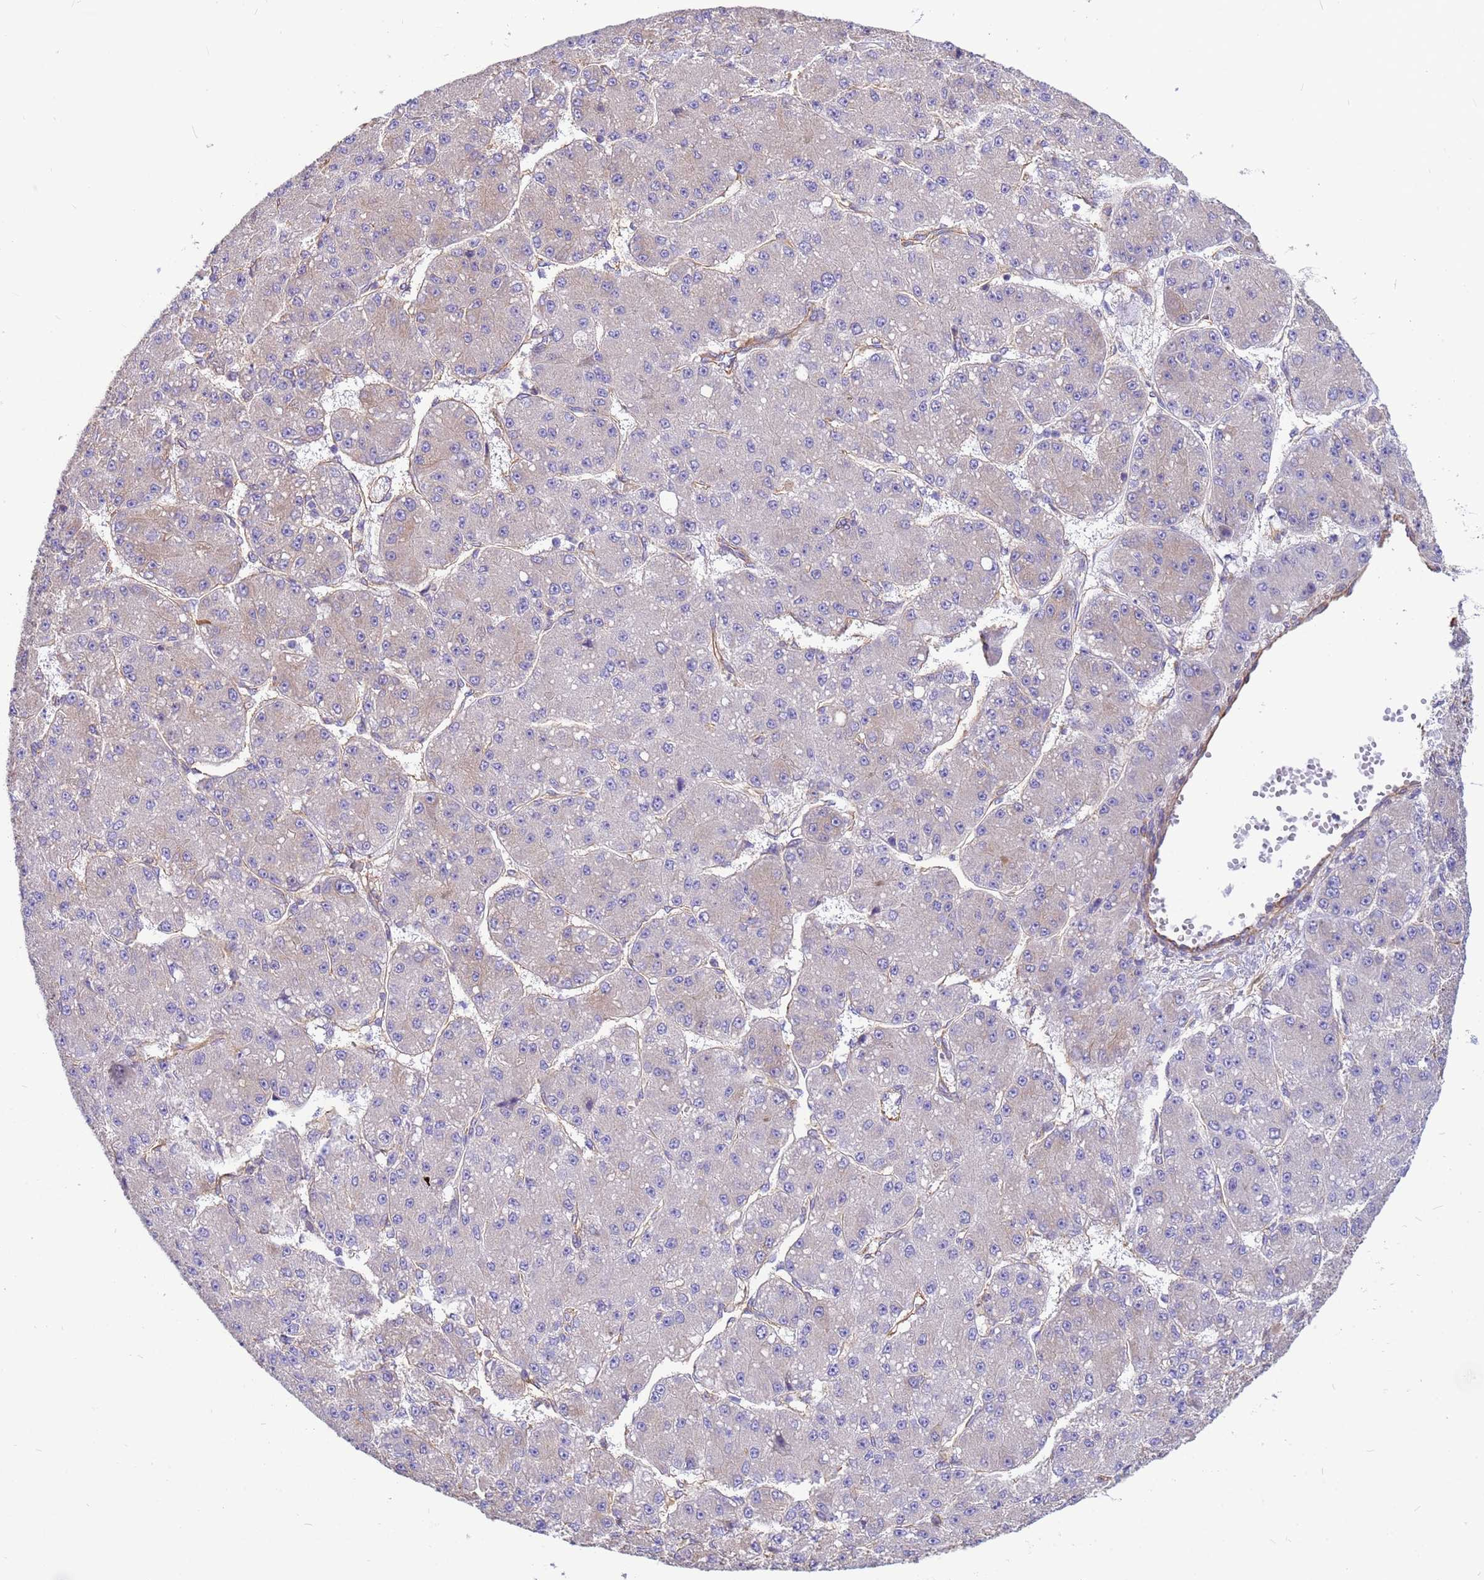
{"staining": {"intensity": "negative", "quantity": "none", "location": "none"}, "tissue": "liver cancer", "cell_type": "Tumor cells", "image_type": "cancer", "snomed": [{"axis": "morphology", "description": "Carcinoma, Hepatocellular, NOS"}, {"axis": "topography", "description": "Liver"}], "caption": "This is an immunohistochemistry histopathology image of liver cancer. There is no positivity in tumor cells.", "gene": "TUBB1", "patient": {"sex": "male", "age": 67}}